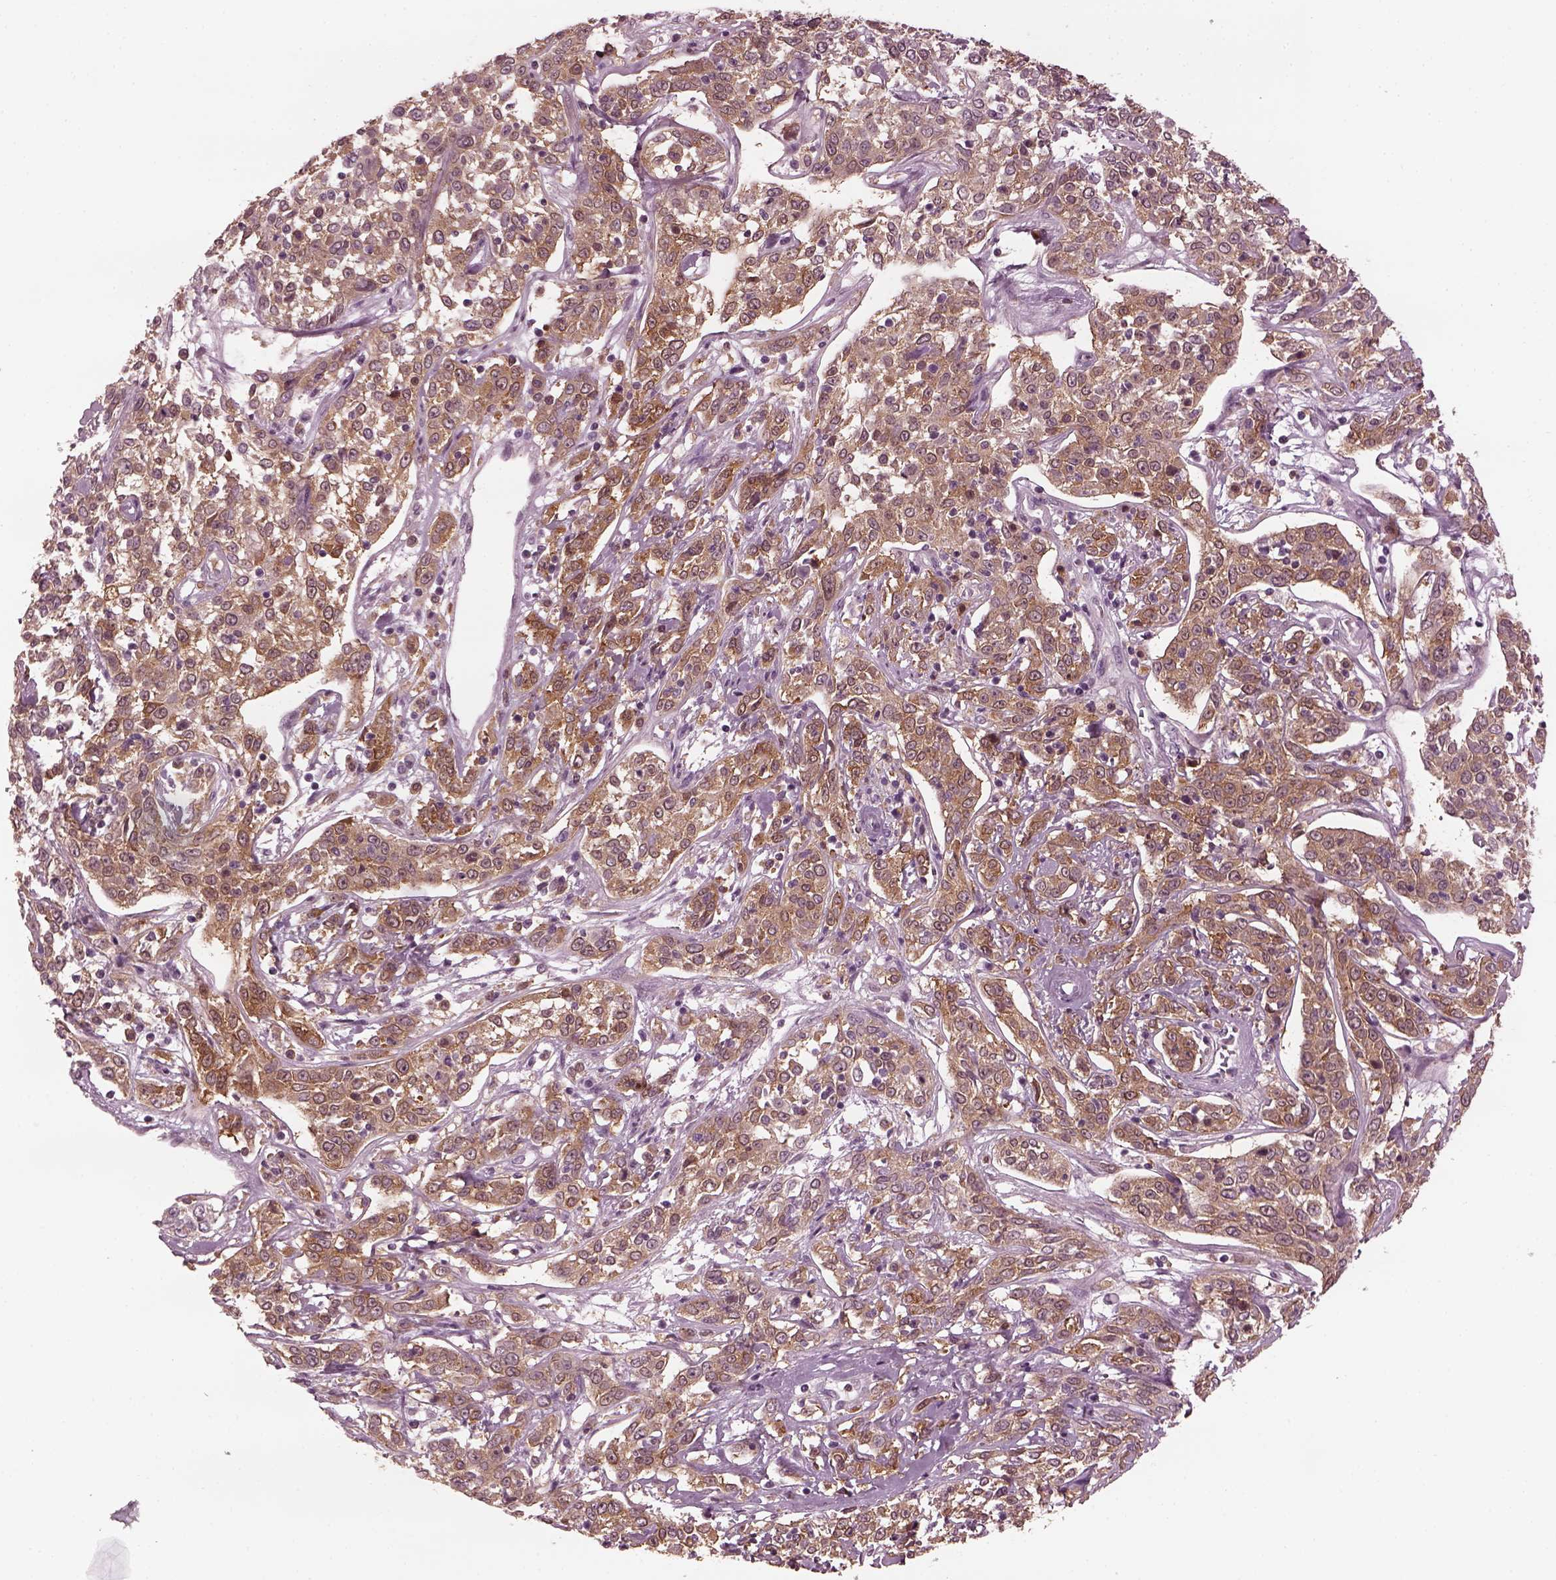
{"staining": {"intensity": "moderate", "quantity": "25%-75%", "location": "cytoplasmic/membranous"}, "tissue": "cervical cancer", "cell_type": "Tumor cells", "image_type": "cancer", "snomed": [{"axis": "morphology", "description": "Adenocarcinoma, NOS"}, {"axis": "topography", "description": "Cervix"}], "caption": "A brown stain labels moderate cytoplasmic/membranous expression of a protein in human cervical adenocarcinoma tumor cells. The protein of interest is stained brown, and the nuclei are stained in blue (DAB IHC with brightfield microscopy, high magnification).", "gene": "PSTPIP2", "patient": {"sex": "female", "age": 40}}